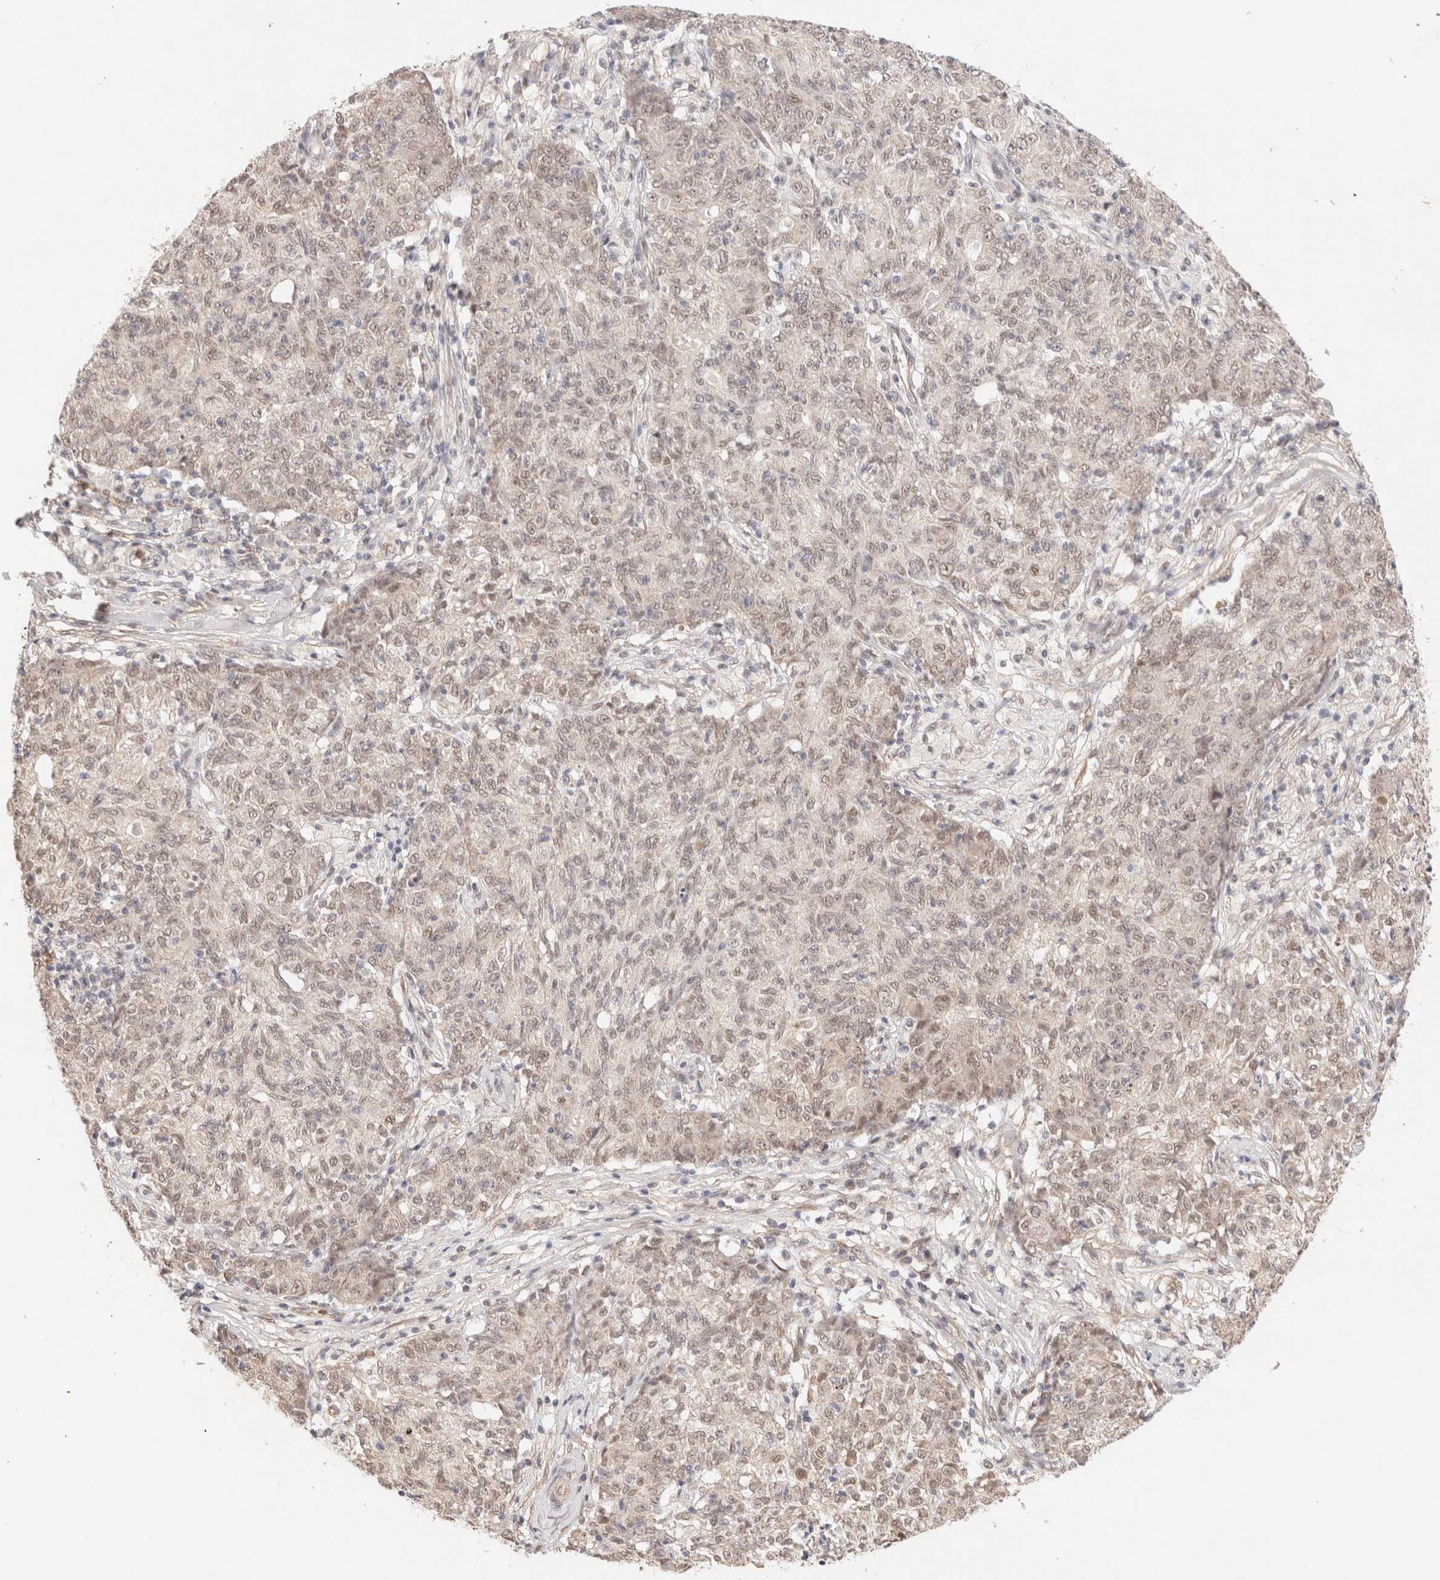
{"staining": {"intensity": "weak", "quantity": ">75%", "location": "nuclear"}, "tissue": "ovarian cancer", "cell_type": "Tumor cells", "image_type": "cancer", "snomed": [{"axis": "morphology", "description": "Carcinoma, endometroid"}, {"axis": "topography", "description": "Ovary"}], "caption": "Immunohistochemistry micrograph of neoplastic tissue: endometroid carcinoma (ovarian) stained using immunohistochemistry shows low levels of weak protein expression localized specifically in the nuclear of tumor cells, appearing as a nuclear brown color.", "gene": "BRPF3", "patient": {"sex": "female", "age": 42}}